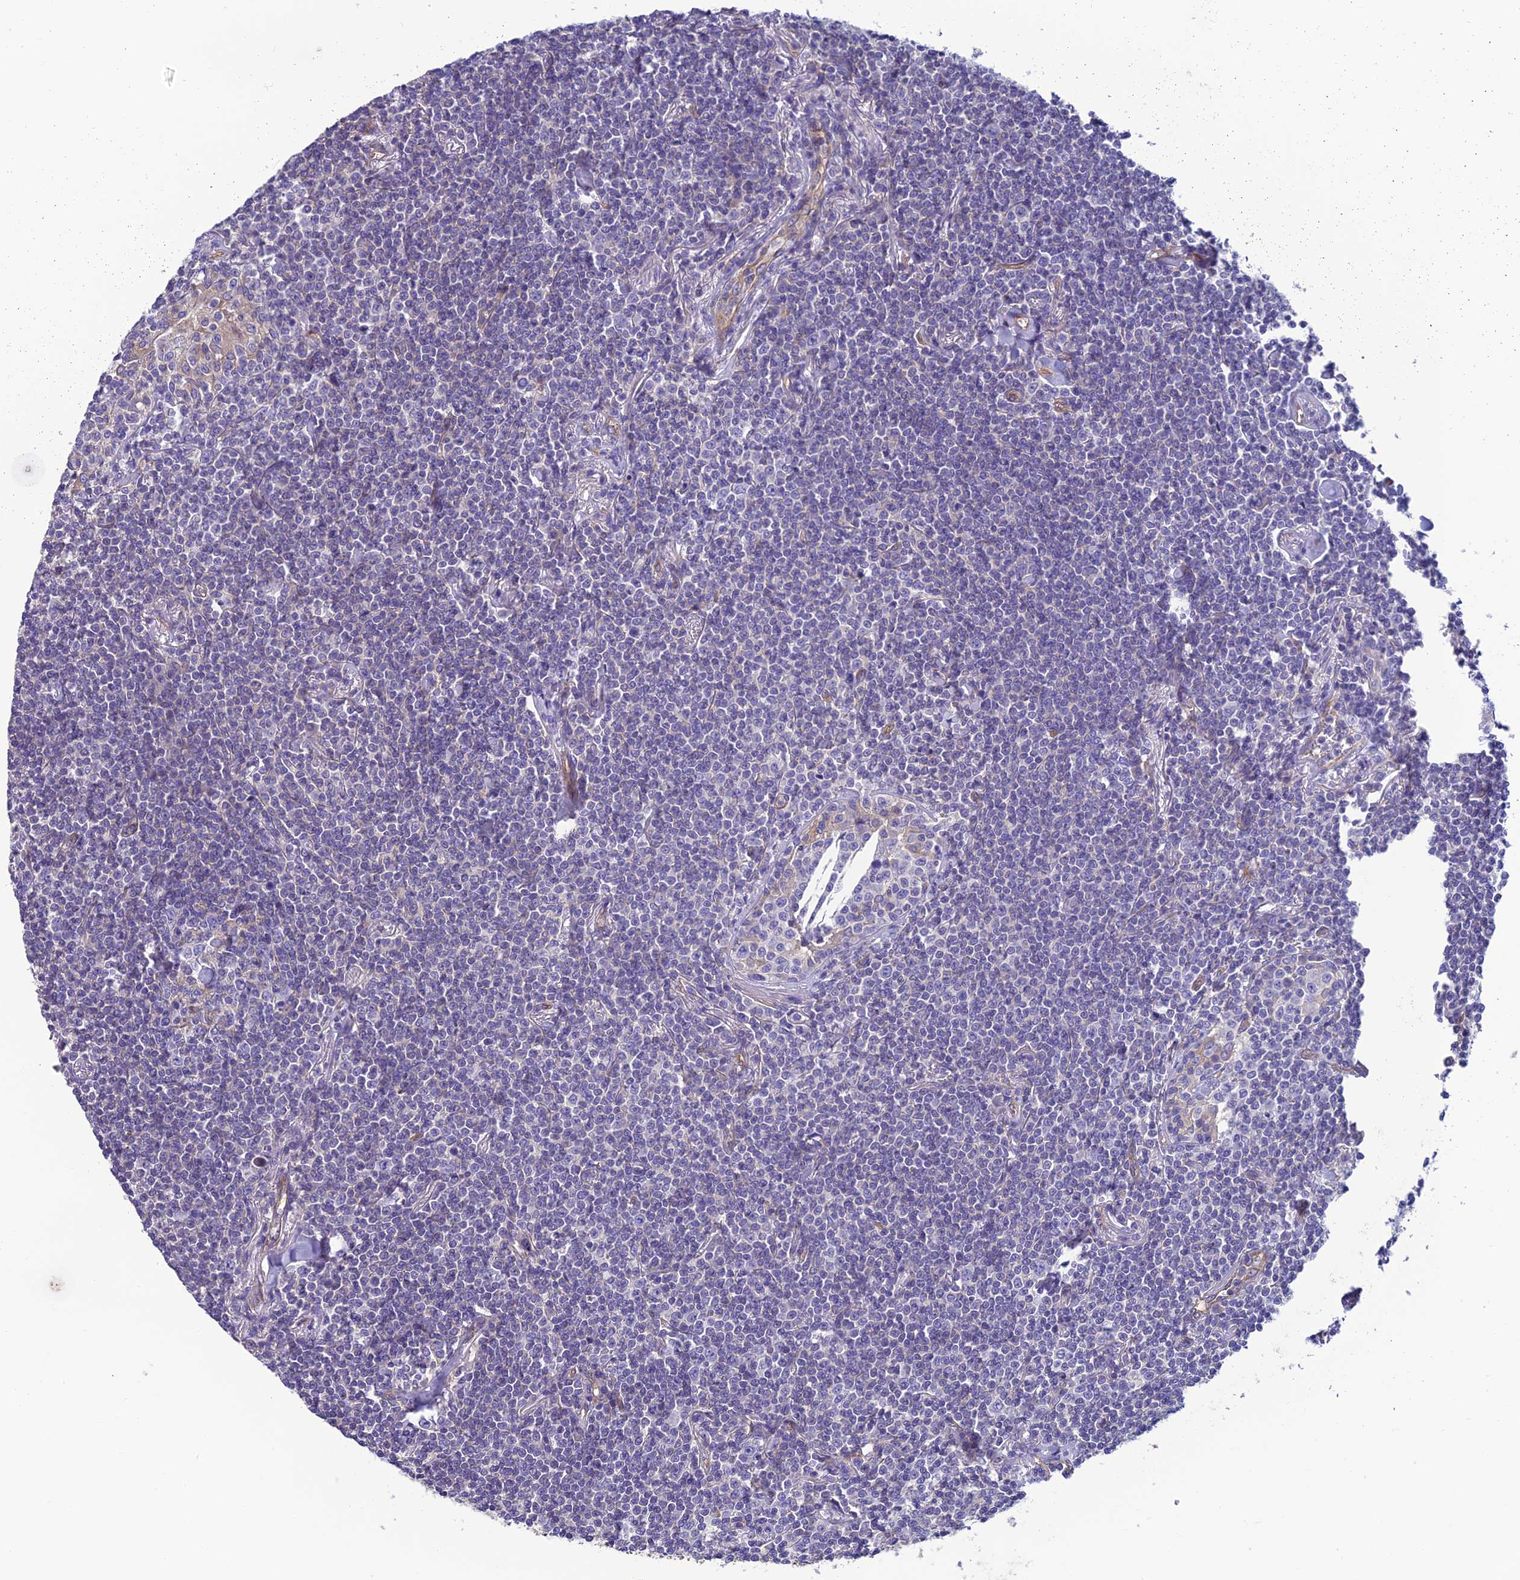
{"staining": {"intensity": "negative", "quantity": "none", "location": "none"}, "tissue": "lymphoma", "cell_type": "Tumor cells", "image_type": "cancer", "snomed": [{"axis": "morphology", "description": "Malignant lymphoma, non-Hodgkin's type, Low grade"}, {"axis": "topography", "description": "Lung"}], "caption": "Immunohistochemistry (IHC) photomicrograph of neoplastic tissue: lymphoma stained with DAB shows no significant protein staining in tumor cells.", "gene": "PPFIA3", "patient": {"sex": "female", "age": 71}}